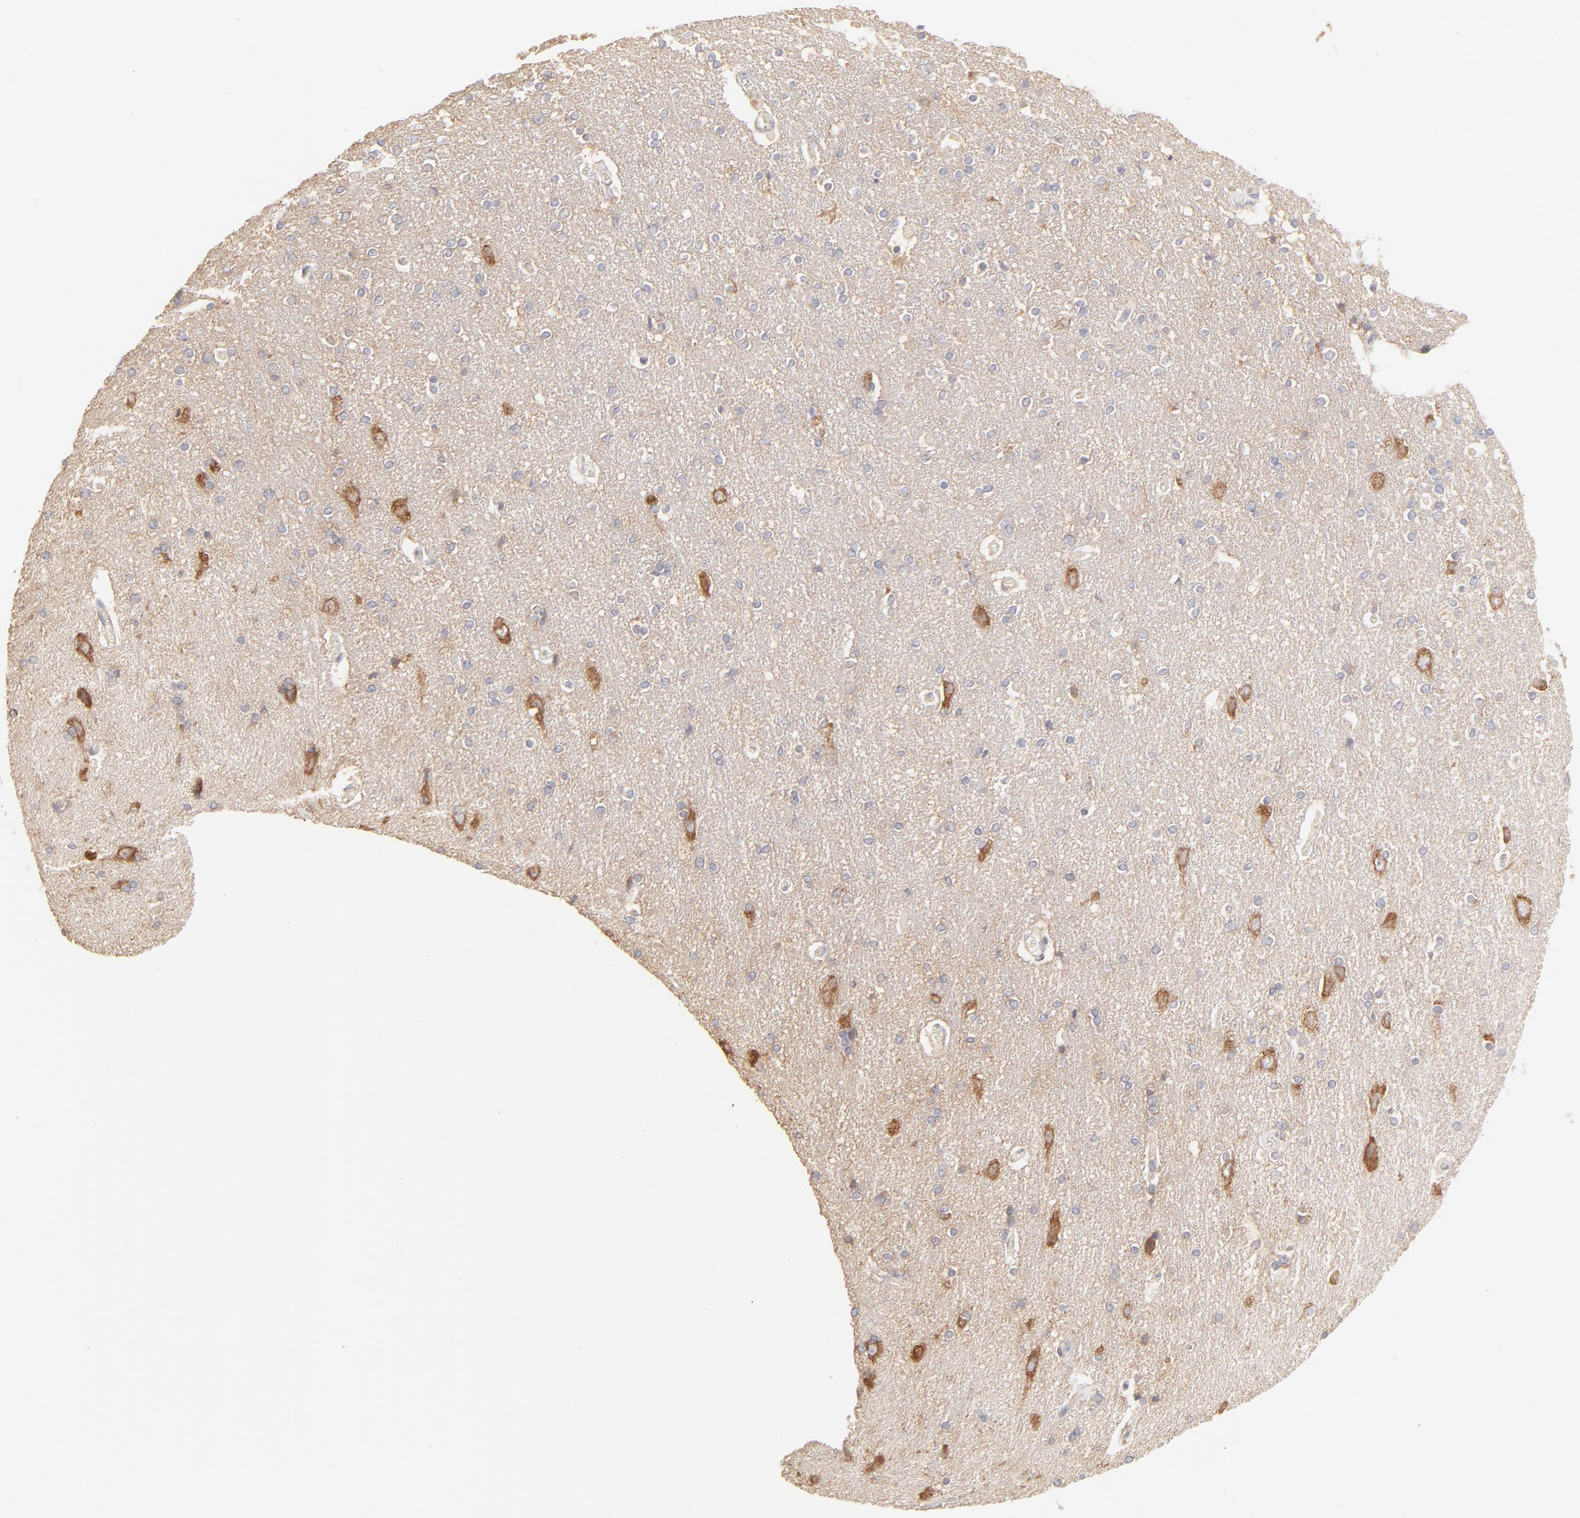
{"staining": {"intensity": "negative", "quantity": "none", "location": "none"}, "tissue": "caudate", "cell_type": "Glial cells", "image_type": "normal", "snomed": [{"axis": "morphology", "description": "Normal tissue, NOS"}, {"axis": "topography", "description": "Lateral ventricle wall"}], "caption": "Human caudate stained for a protein using immunohistochemistry shows no positivity in glial cells.", "gene": "RPS21", "patient": {"sex": "female", "age": 54}}